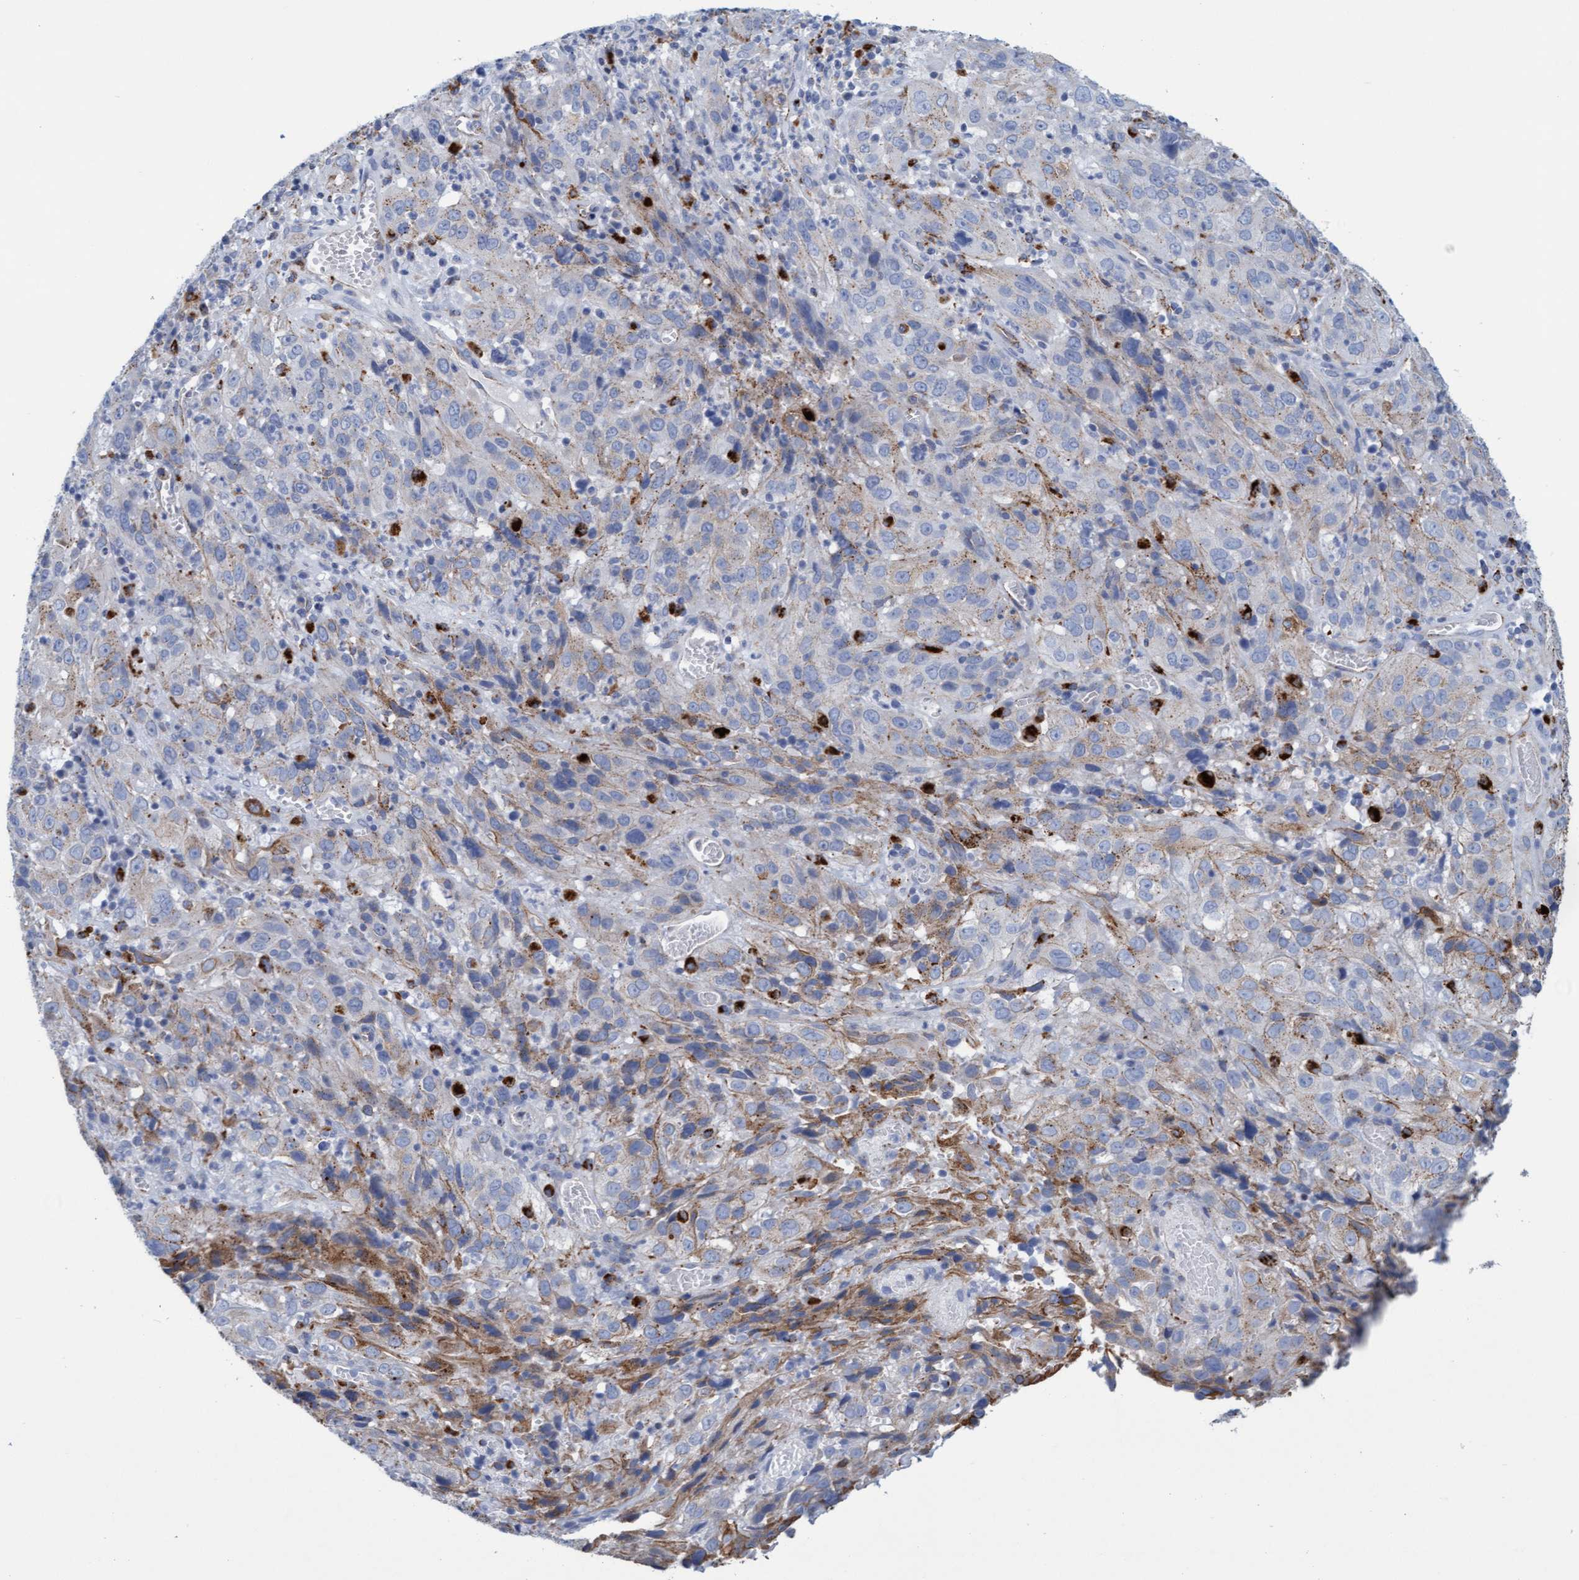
{"staining": {"intensity": "negative", "quantity": "none", "location": "none"}, "tissue": "cervical cancer", "cell_type": "Tumor cells", "image_type": "cancer", "snomed": [{"axis": "morphology", "description": "Squamous cell carcinoma, NOS"}, {"axis": "topography", "description": "Cervix"}], "caption": "Immunohistochemistry (IHC) micrograph of neoplastic tissue: human cervical cancer stained with DAB (3,3'-diaminobenzidine) displays no significant protein staining in tumor cells.", "gene": "SGSH", "patient": {"sex": "female", "age": 32}}